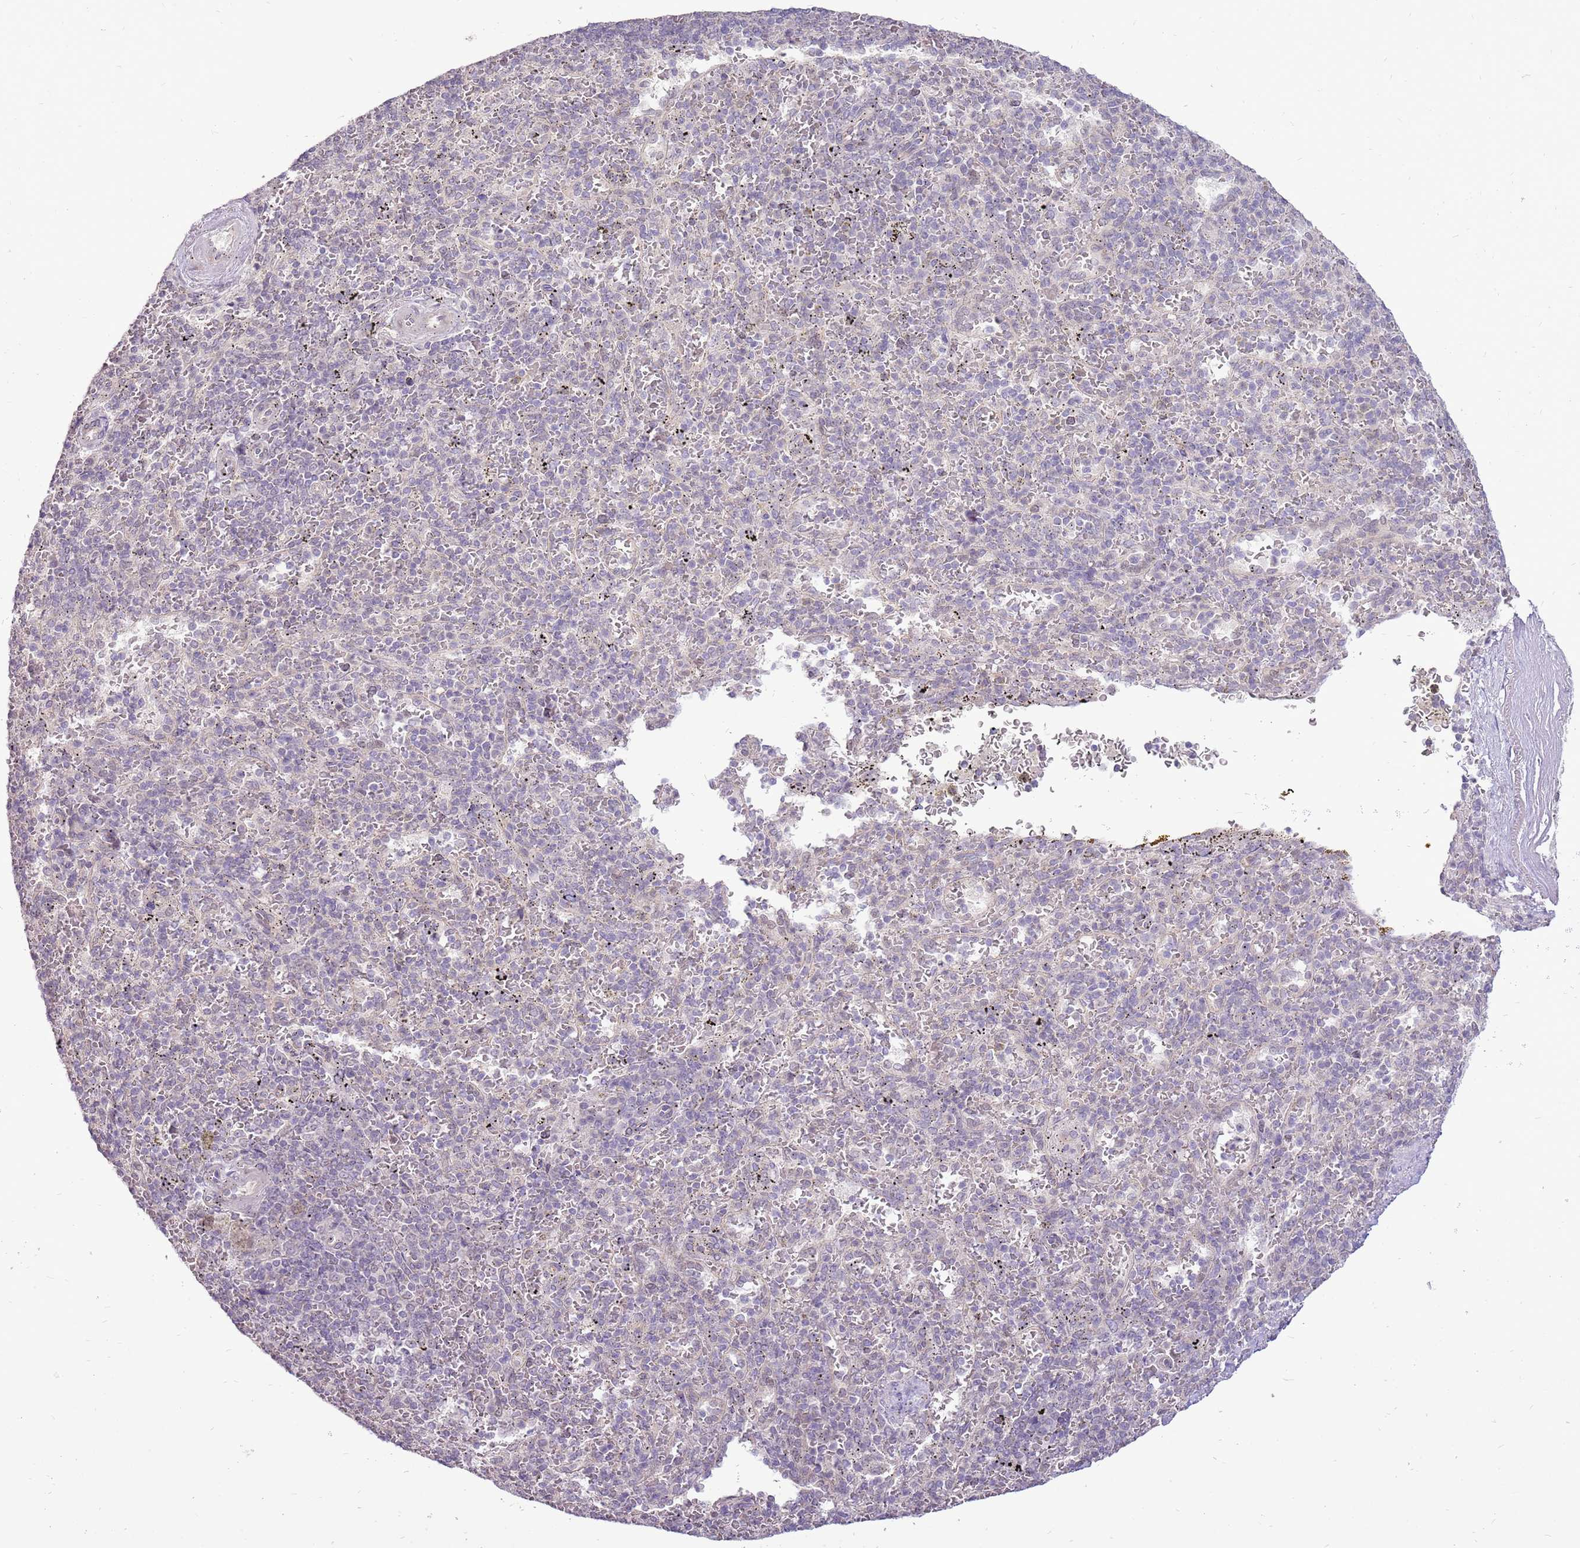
{"staining": {"intensity": "negative", "quantity": "none", "location": "none"}, "tissue": "spleen", "cell_type": "Cells in red pulp", "image_type": "normal", "snomed": [{"axis": "morphology", "description": "Normal tissue, NOS"}, {"axis": "topography", "description": "Spleen"}], "caption": "High power microscopy photomicrograph of an IHC image of benign spleen, revealing no significant staining in cells in red pulp.", "gene": "UGGT2", "patient": {"sex": "male", "age": 82}}